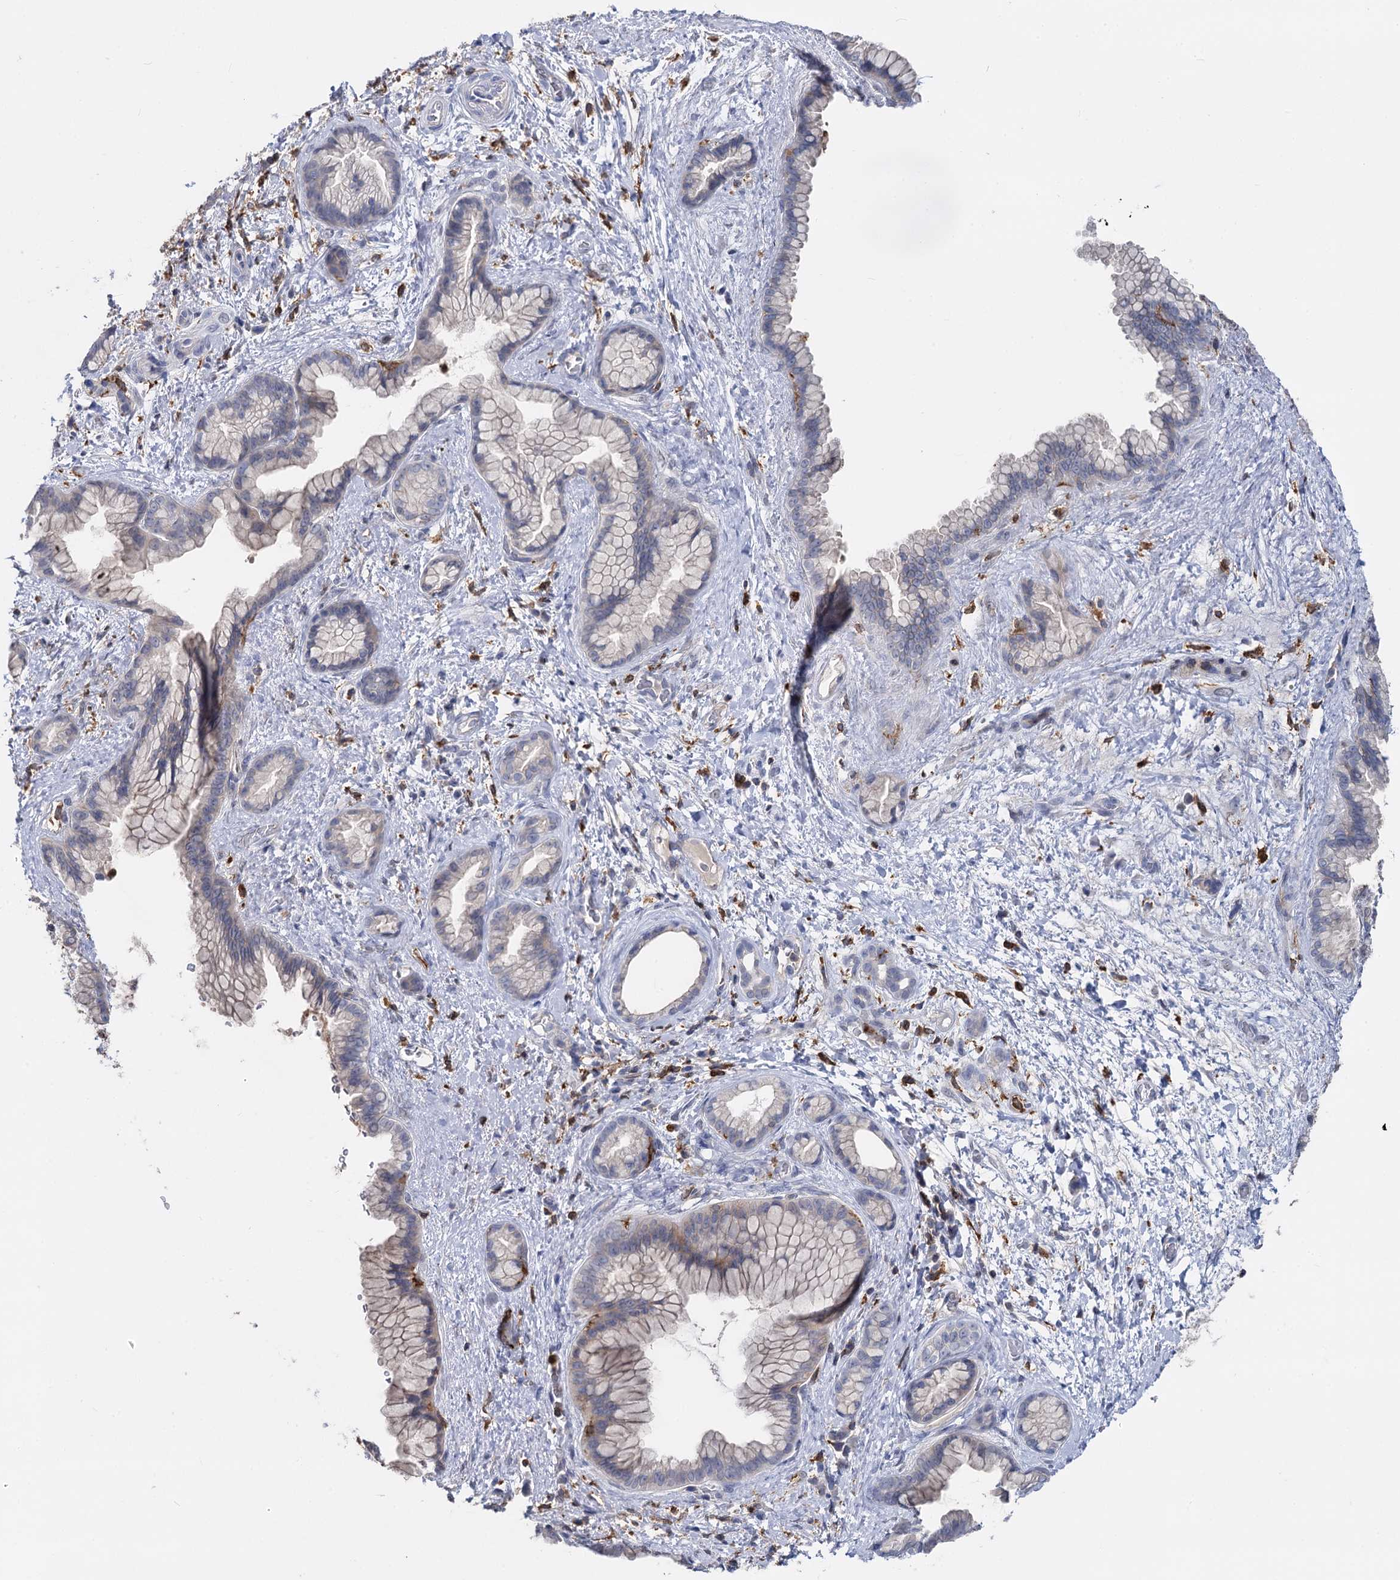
{"staining": {"intensity": "weak", "quantity": "<25%", "location": "cytoplasmic/membranous"}, "tissue": "pancreatic cancer", "cell_type": "Tumor cells", "image_type": "cancer", "snomed": [{"axis": "morphology", "description": "Adenocarcinoma, NOS"}, {"axis": "topography", "description": "Pancreas"}], "caption": "Tumor cells are negative for protein expression in human pancreatic cancer (adenocarcinoma).", "gene": "RHOG", "patient": {"sex": "female", "age": 78}}